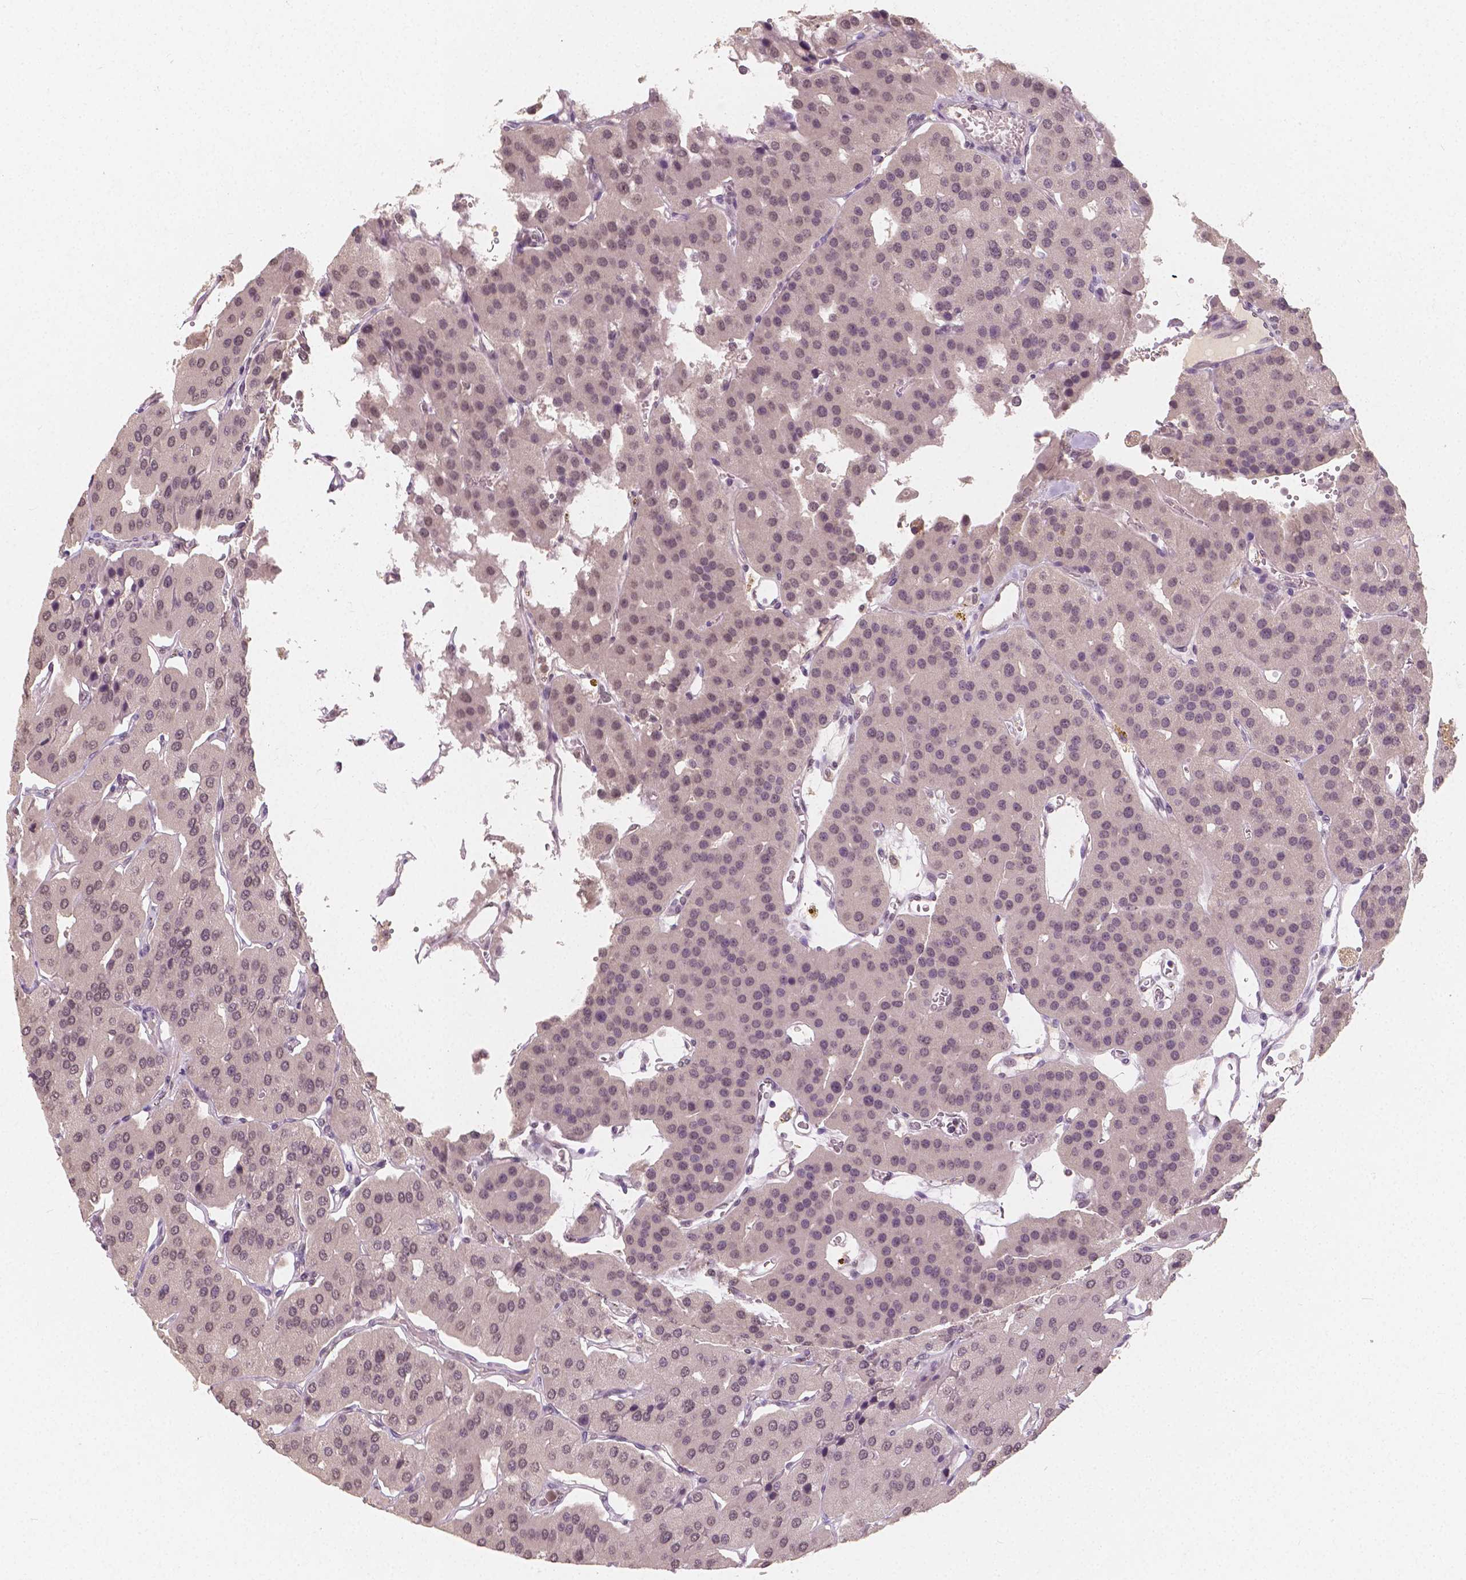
{"staining": {"intensity": "weak", "quantity": ">75%", "location": "nuclear"}, "tissue": "parathyroid gland", "cell_type": "Glandular cells", "image_type": "normal", "snomed": [{"axis": "morphology", "description": "Normal tissue, NOS"}, {"axis": "morphology", "description": "Adenoma, NOS"}, {"axis": "topography", "description": "Parathyroid gland"}], "caption": "High-power microscopy captured an immunohistochemistry (IHC) photomicrograph of unremarkable parathyroid gland, revealing weak nuclear staining in approximately >75% of glandular cells.", "gene": "NOLC1", "patient": {"sex": "female", "age": 86}}